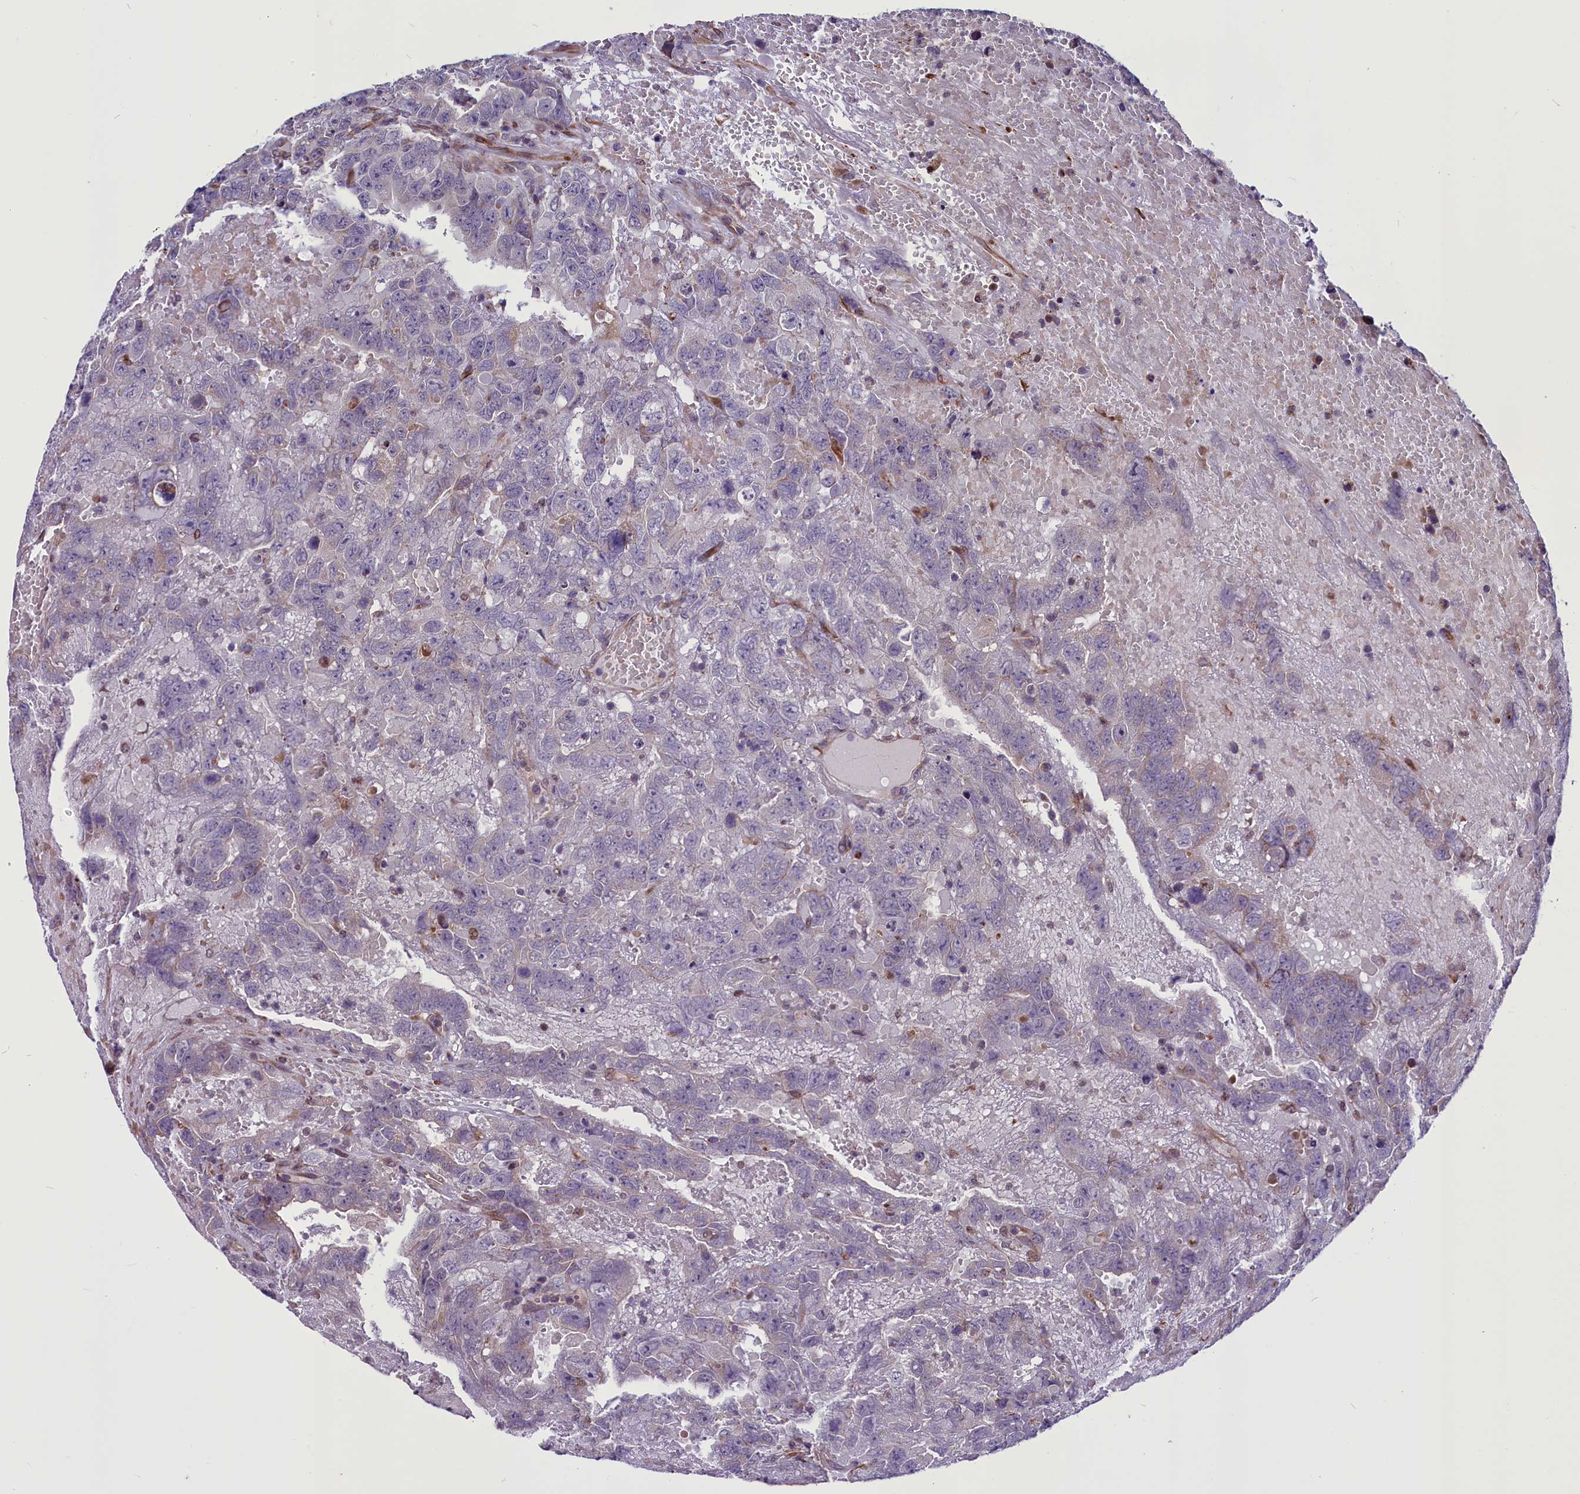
{"staining": {"intensity": "negative", "quantity": "none", "location": "none"}, "tissue": "testis cancer", "cell_type": "Tumor cells", "image_type": "cancer", "snomed": [{"axis": "morphology", "description": "Carcinoma, Embryonal, NOS"}, {"axis": "topography", "description": "Testis"}], "caption": "DAB (3,3'-diaminobenzidine) immunohistochemical staining of human testis embryonal carcinoma reveals no significant positivity in tumor cells.", "gene": "MIEF2", "patient": {"sex": "male", "age": 45}}